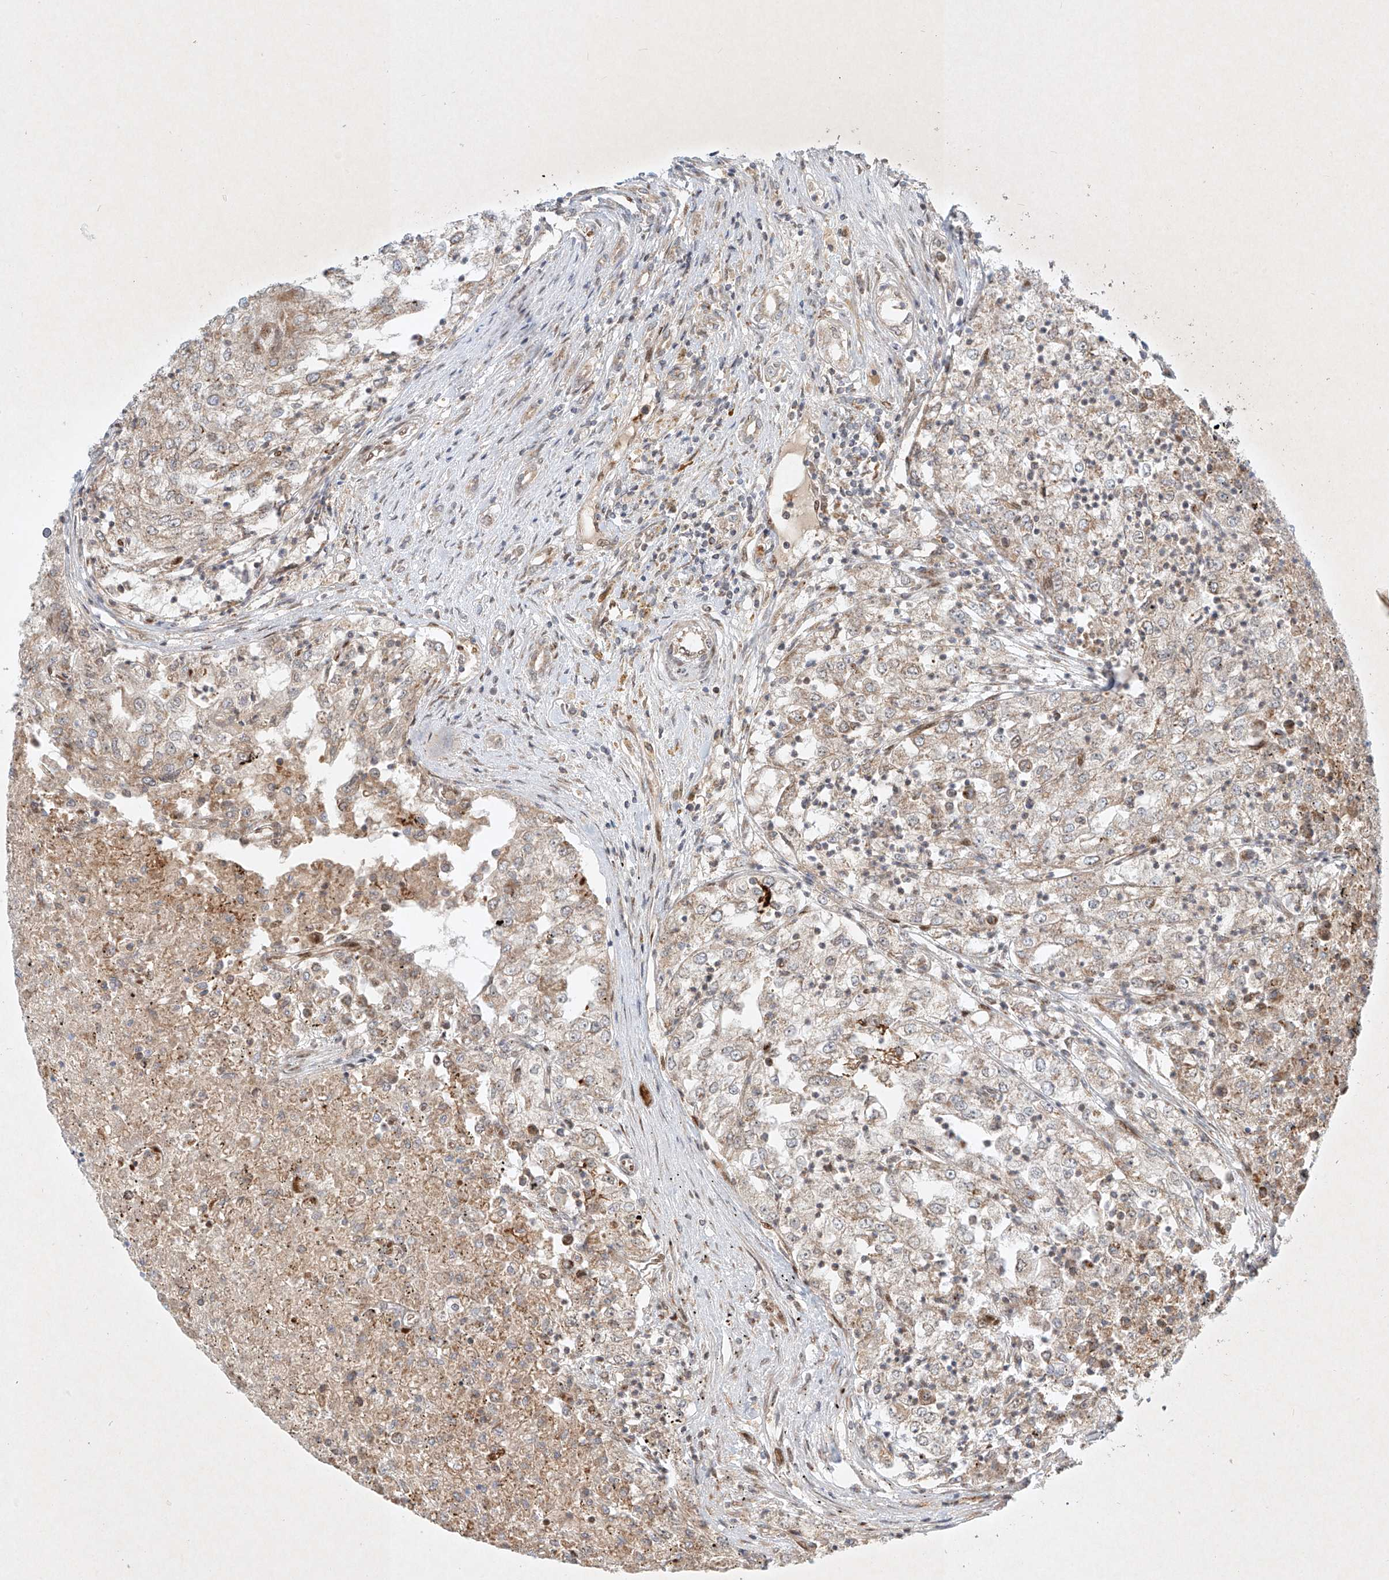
{"staining": {"intensity": "weak", "quantity": "25%-75%", "location": "cytoplasmic/membranous"}, "tissue": "renal cancer", "cell_type": "Tumor cells", "image_type": "cancer", "snomed": [{"axis": "morphology", "description": "Adenocarcinoma, NOS"}, {"axis": "topography", "description": "Kidney"}], "caption": "The photomicrograph shows immunohistochemical staining of renal adenocarcinoma. There is weak cytoplasmic/membranous positivity is appreciated in about 25%-75% of tumor cells.", "gene": "EPG5", "patient": {"sex": "female", "age": 54}}